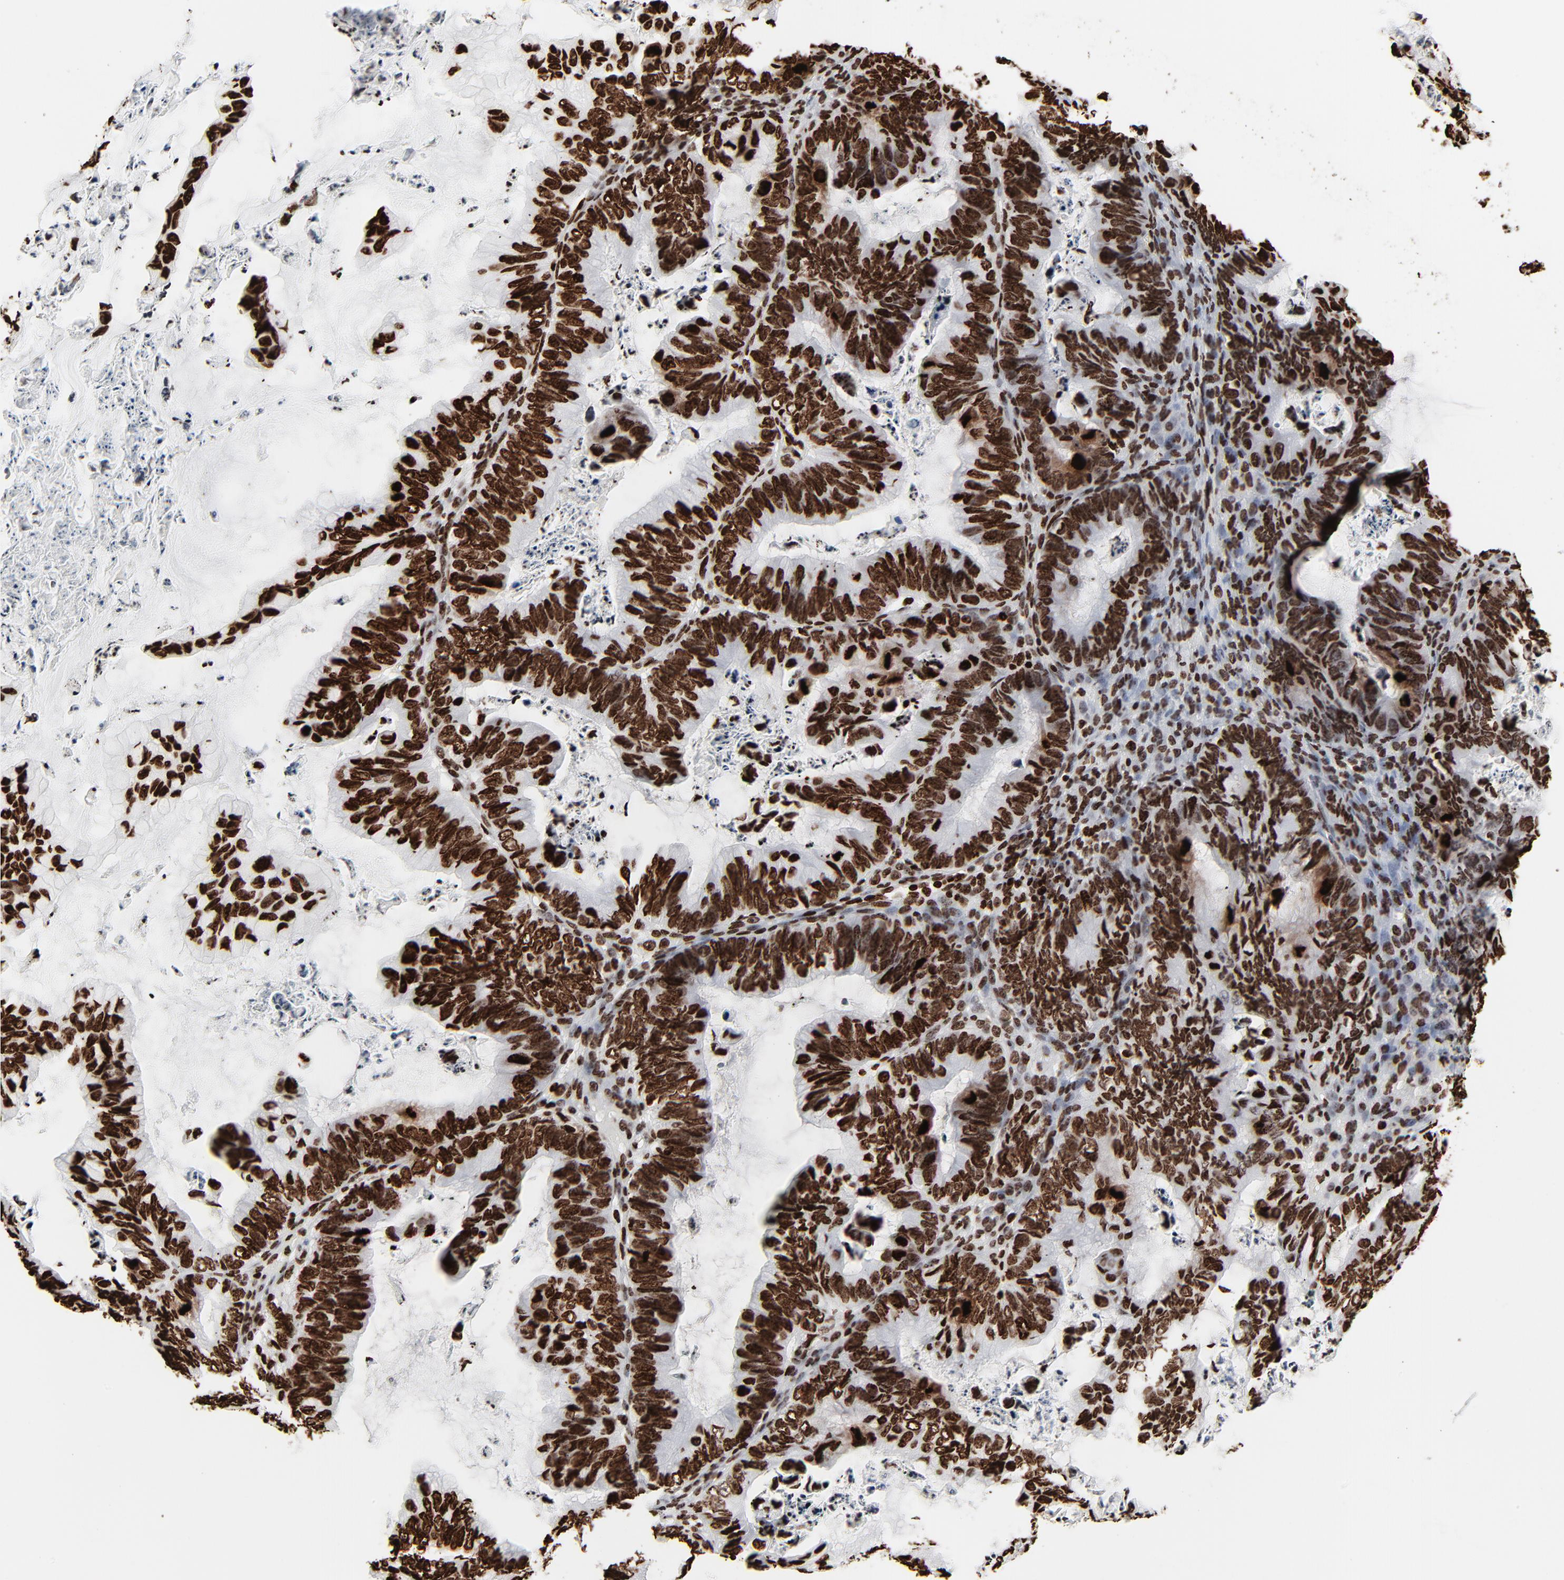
{"staining": {"intensity": "strong", "quantity": ">75%", "location": "nuclear"}, "tissue": "ovarian cancer", "cell_type": "Tumor cells", "image_type": "cancer", "snomed": [{"axis": "morphology", "description": "Cystadenocarcinoma, mucinous, NOS"}, {"axis": "topography", "description": "Ovary"}], "caption": "Protein expression analysis of ovarian cancer reveals strong nuclear expression in approximately >75% of tumor cells. The staining is performed using DAB (3,3'-diaminobenzidine) brown chromogen to label protein expression. The nuclei are counter-stained blue using hematoxylin.", "gene": "H3-4", "patient": {"sex": "female", "age": 36}}